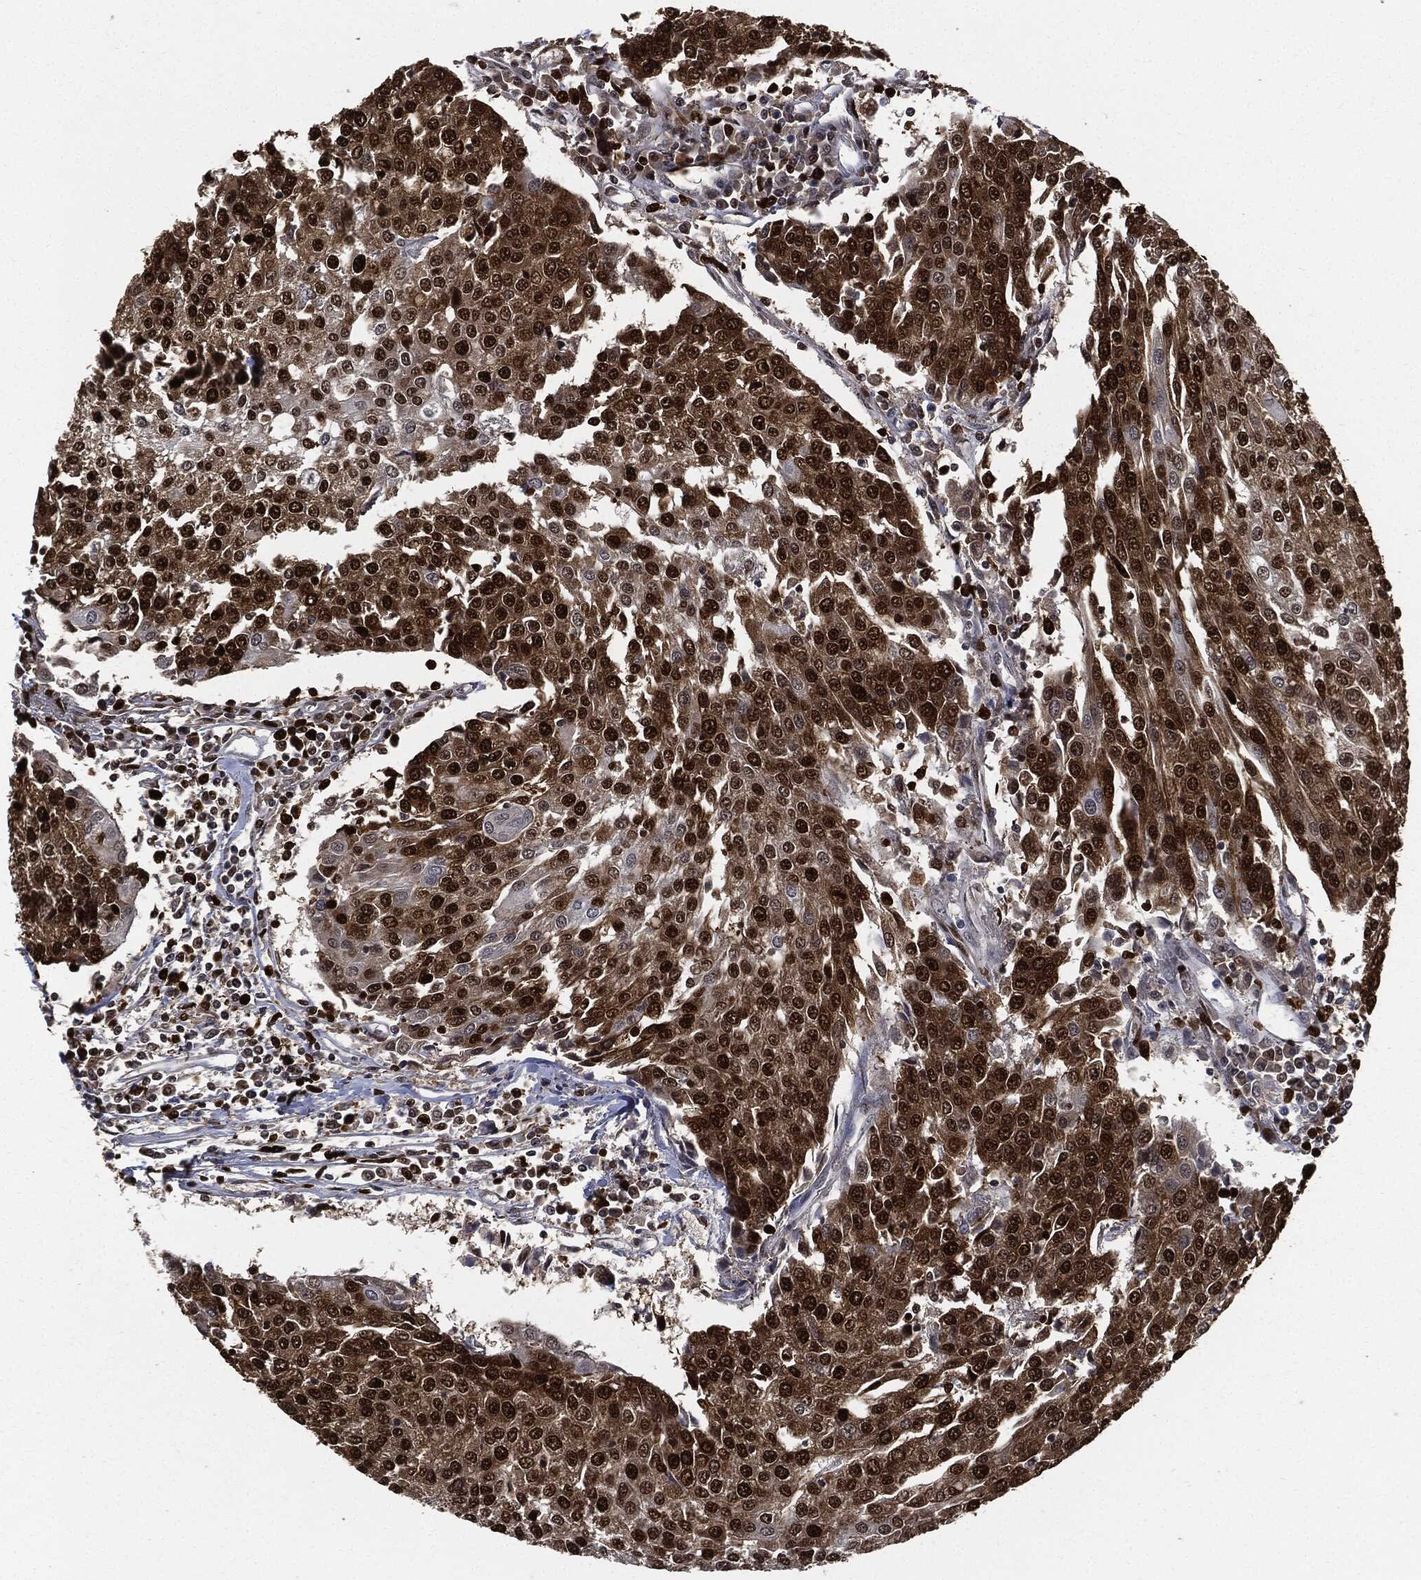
{"staining": {"intensity": "strong", "quantity": ">75%", "location": "cytoplasmic/membranous,nuclear"}, "tissue": "urothelial cancer", "cell_type": "Tumor cells", "image_type": "cancer", "snomed": [{"axis": "morphology", "description": "Urothelial carcinoma, High grade"}, {"axis": "topography", "description": "Urinary bladder"}], "caption": "Protein staining of high-grade urothelial carcinoma tissue displays strong cytoplasmic/membranous and nuclear positivity in about >75% of tumor cells.", "gene": "PCNA", "patient": {"sex": "female", "age": 85}}